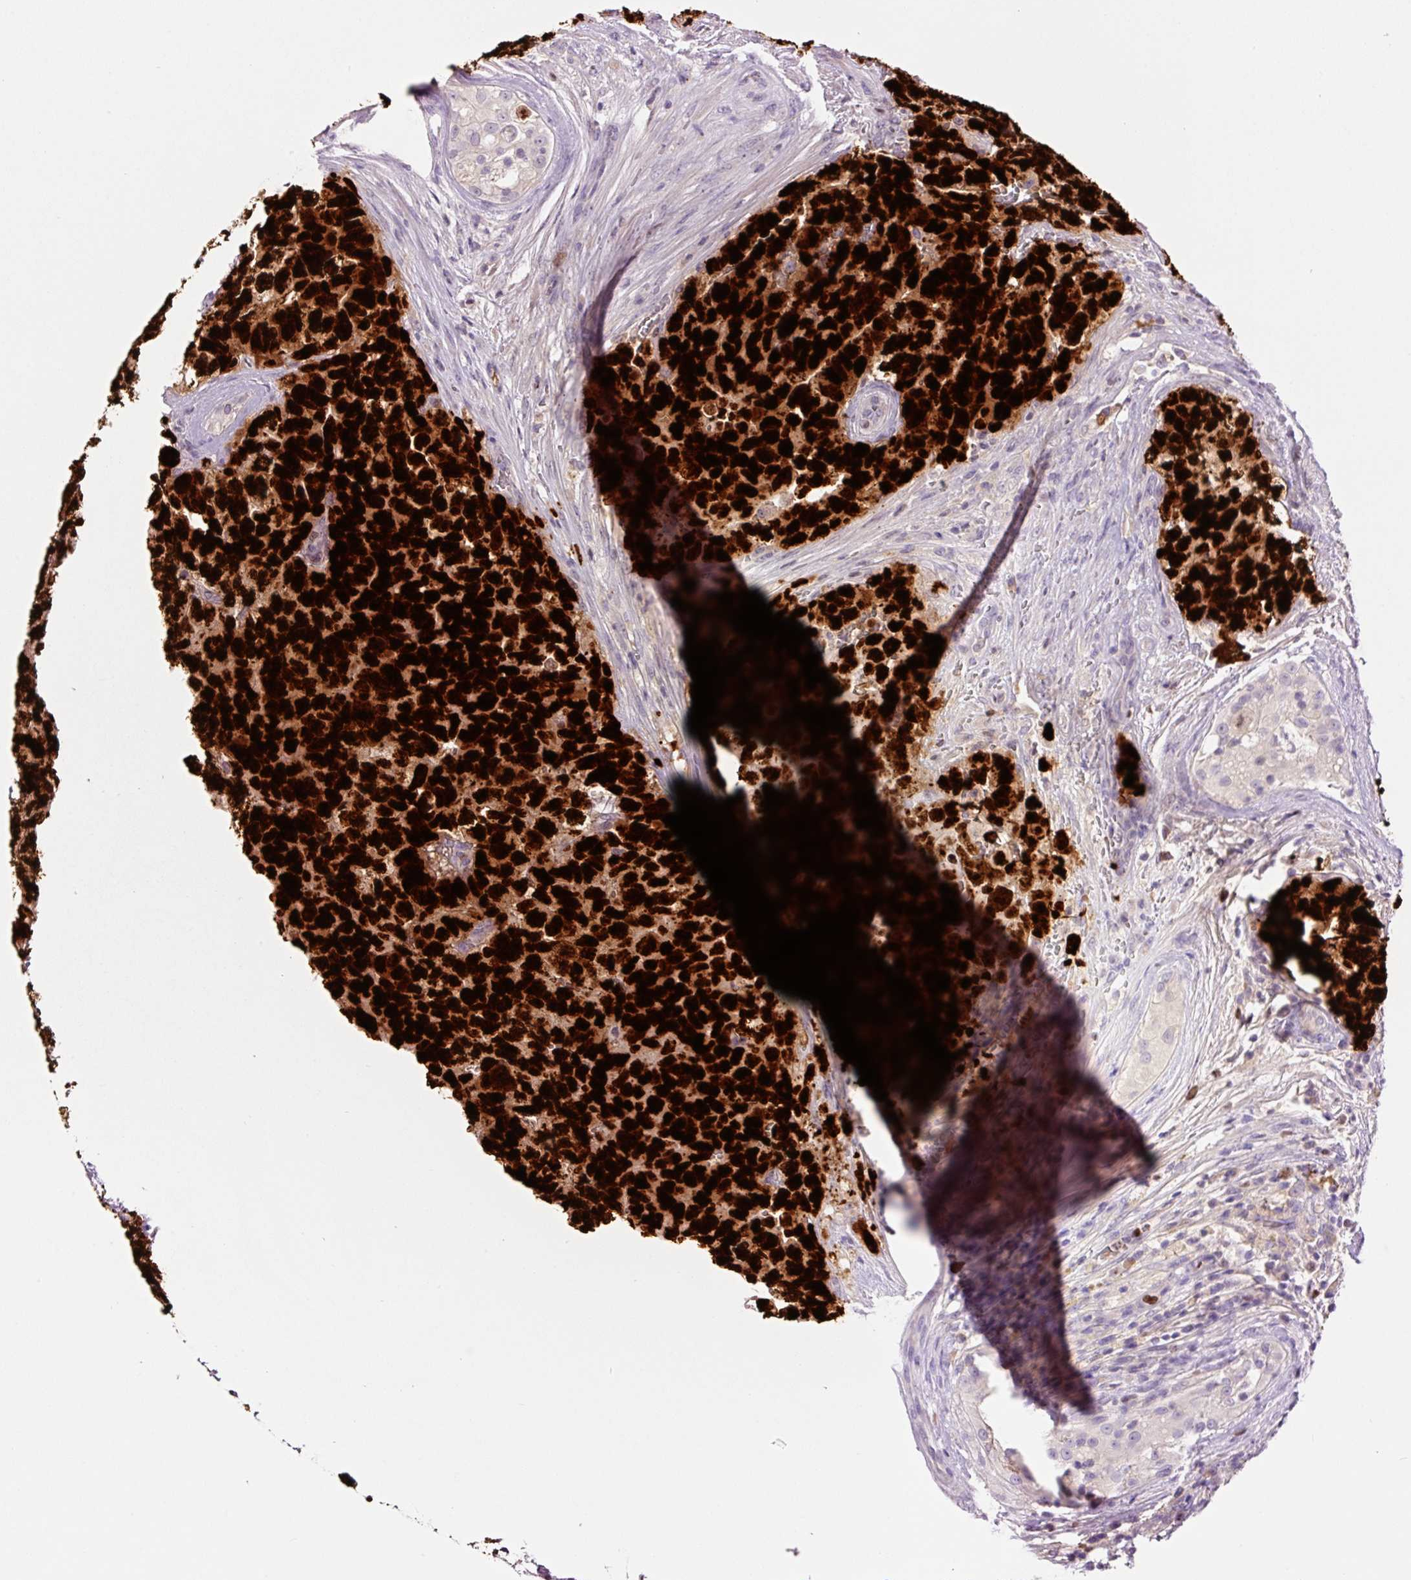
{"staining": {"intensity": "strong", "quantity": ">75%", "location": "nuclear"}, "tissue": "testis cancer", "cell_type": "Tumor cells", "image_type": "cancer", "snomed": [{"axis": "morphology", "description": "Seminoma, NOS"}, {"axis": "morphology", "description": "Teratoma, malignant, NOS"}, {"axis": "topography", "description": "Testis"}], "caption": "Testis cancer (malignant teratoma) tissue exhibits strong nuclear staining in about >75% of tumor cells, visualized by immunohistochemistry.", "gene": "DPPA4", "patient": {"sex": "male", "age": 34}}